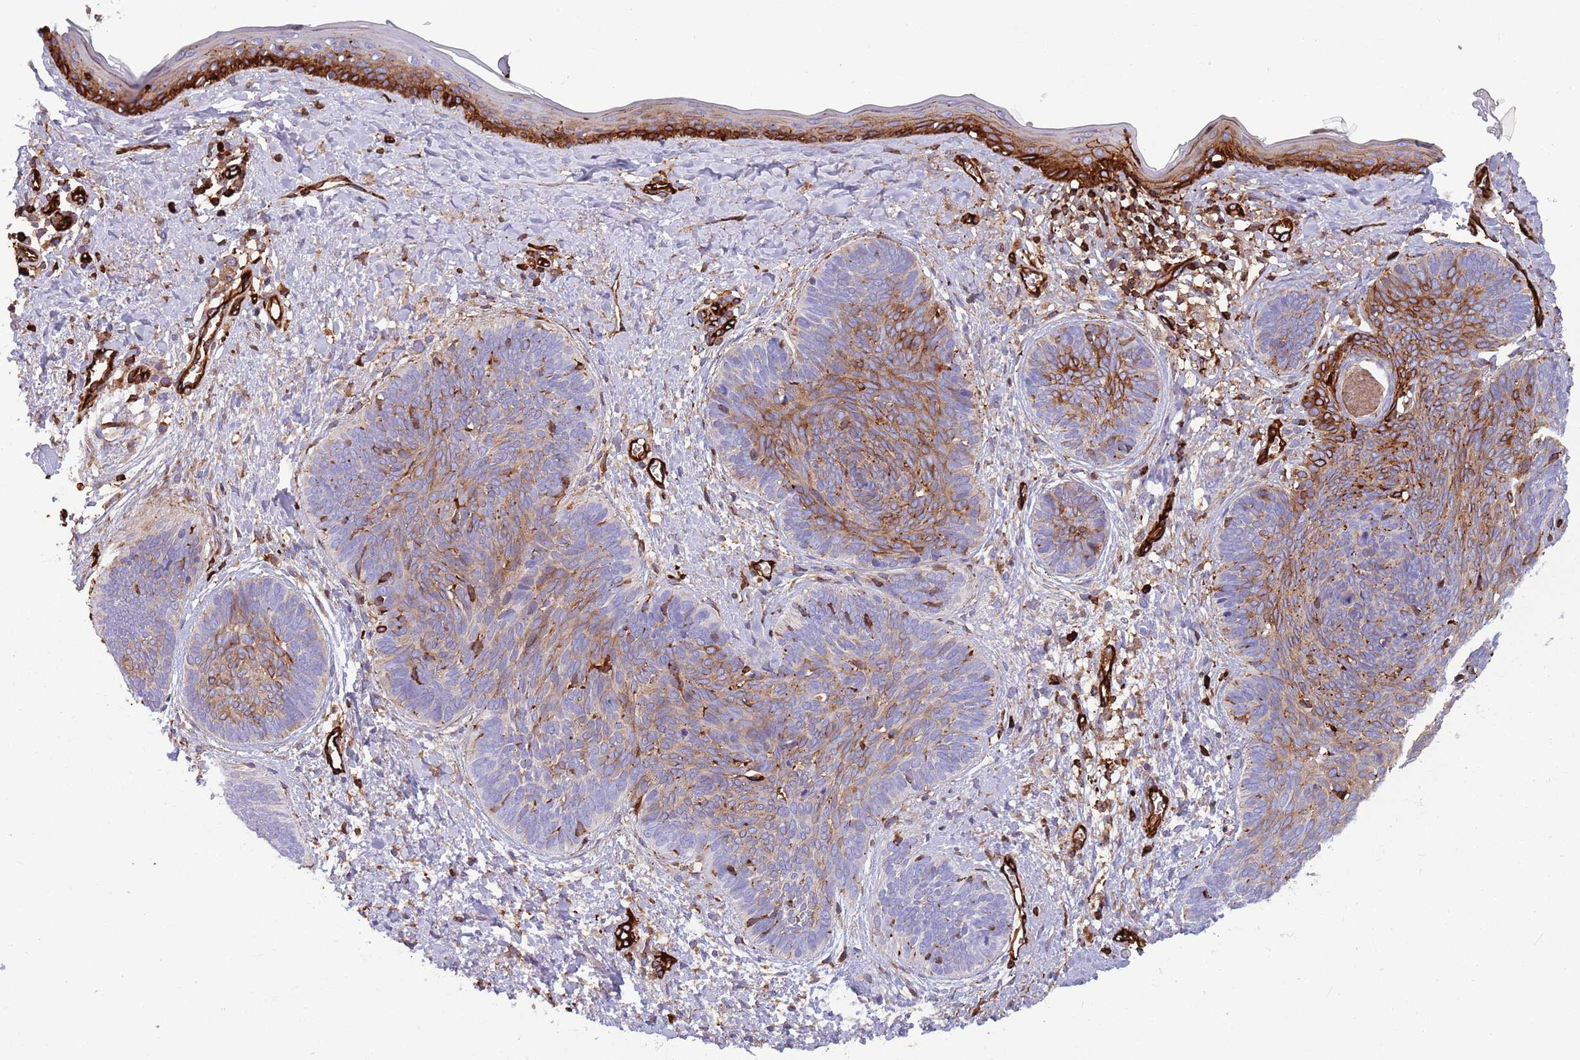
{"staining": {"intensity": "moderate", "quantity": "25%-75%", "location": "cytoplasmic/membranous"}, "tissue": "skin cancer", "cell_type": "Tumor cells", "image_type": "cancer", "snomed": [{"axis": "morphology", "description": "Basal cell carcinoma"}, {"axis": "topography", "description": "Skin"}], "caption": "Brown immunohistochemical staining in human basal cell carcinoma (skin) demonstrates moderate cytoplasmic/membranous positivity in approximately 25%-75% of tumor cells.", "gene": "KBTBD7", "patient": {"sex": "female", "age": 81}}